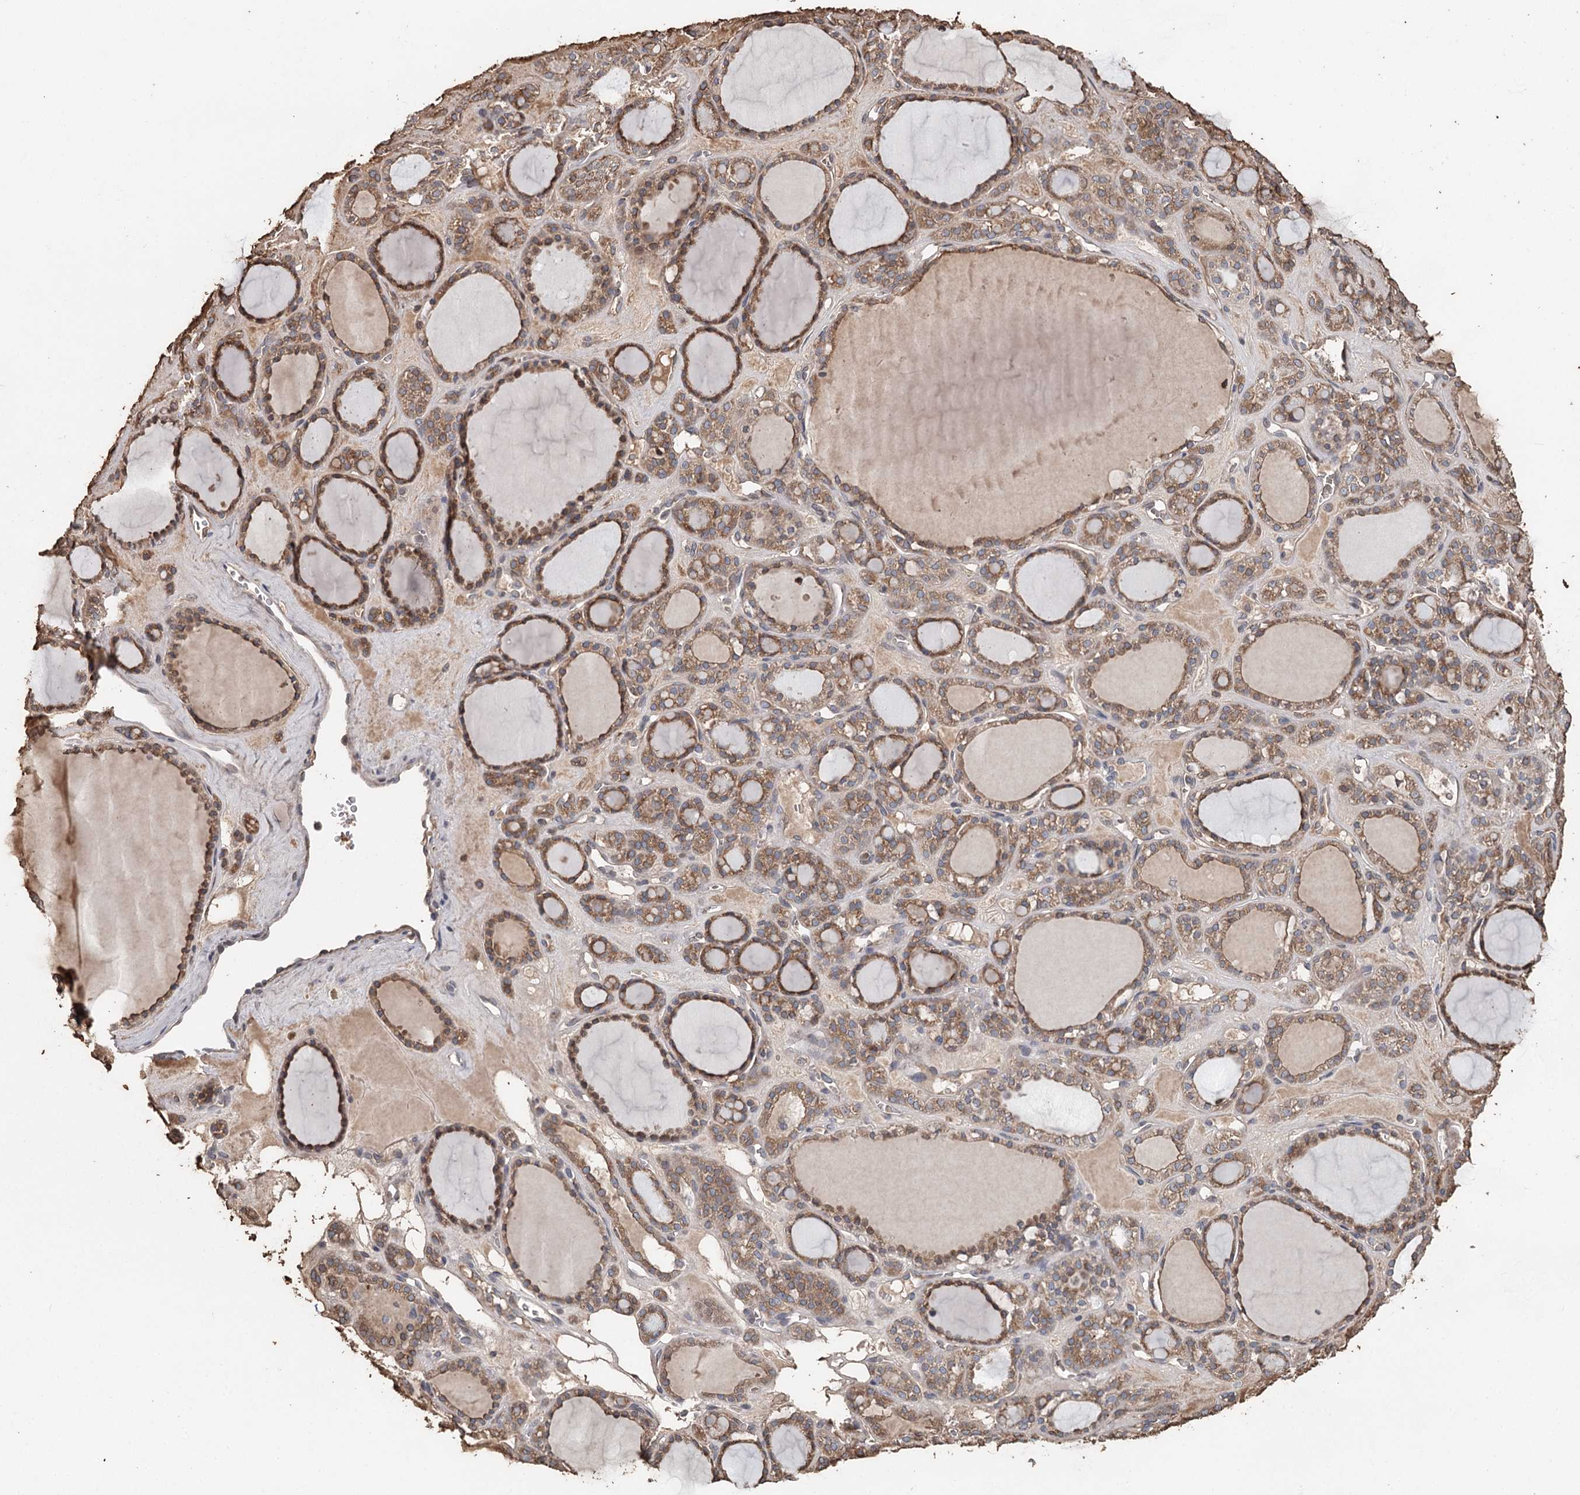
{"staining": {"intensity": "moderate", "quantity": ">75%", "location": "cytoplasmic/membranous"}, "tissue": "thyroid gland", "cell_type": "Glandular cells", "image_type": "normal", "snomed": [{"axis": "morphology", "description": "Normal tissue, NOS"}, {"axis": "topography", "description": "Thyroid gland"}], "caption": "Immunohistochemical staining of unremarkable thyroid gland reveals medium levels of moderate cytoplasmic/membranous positivity in approximately >75% of glandular cells.", "gene": "SYVN1", "patient": {"sex": "female", "age": 28}}